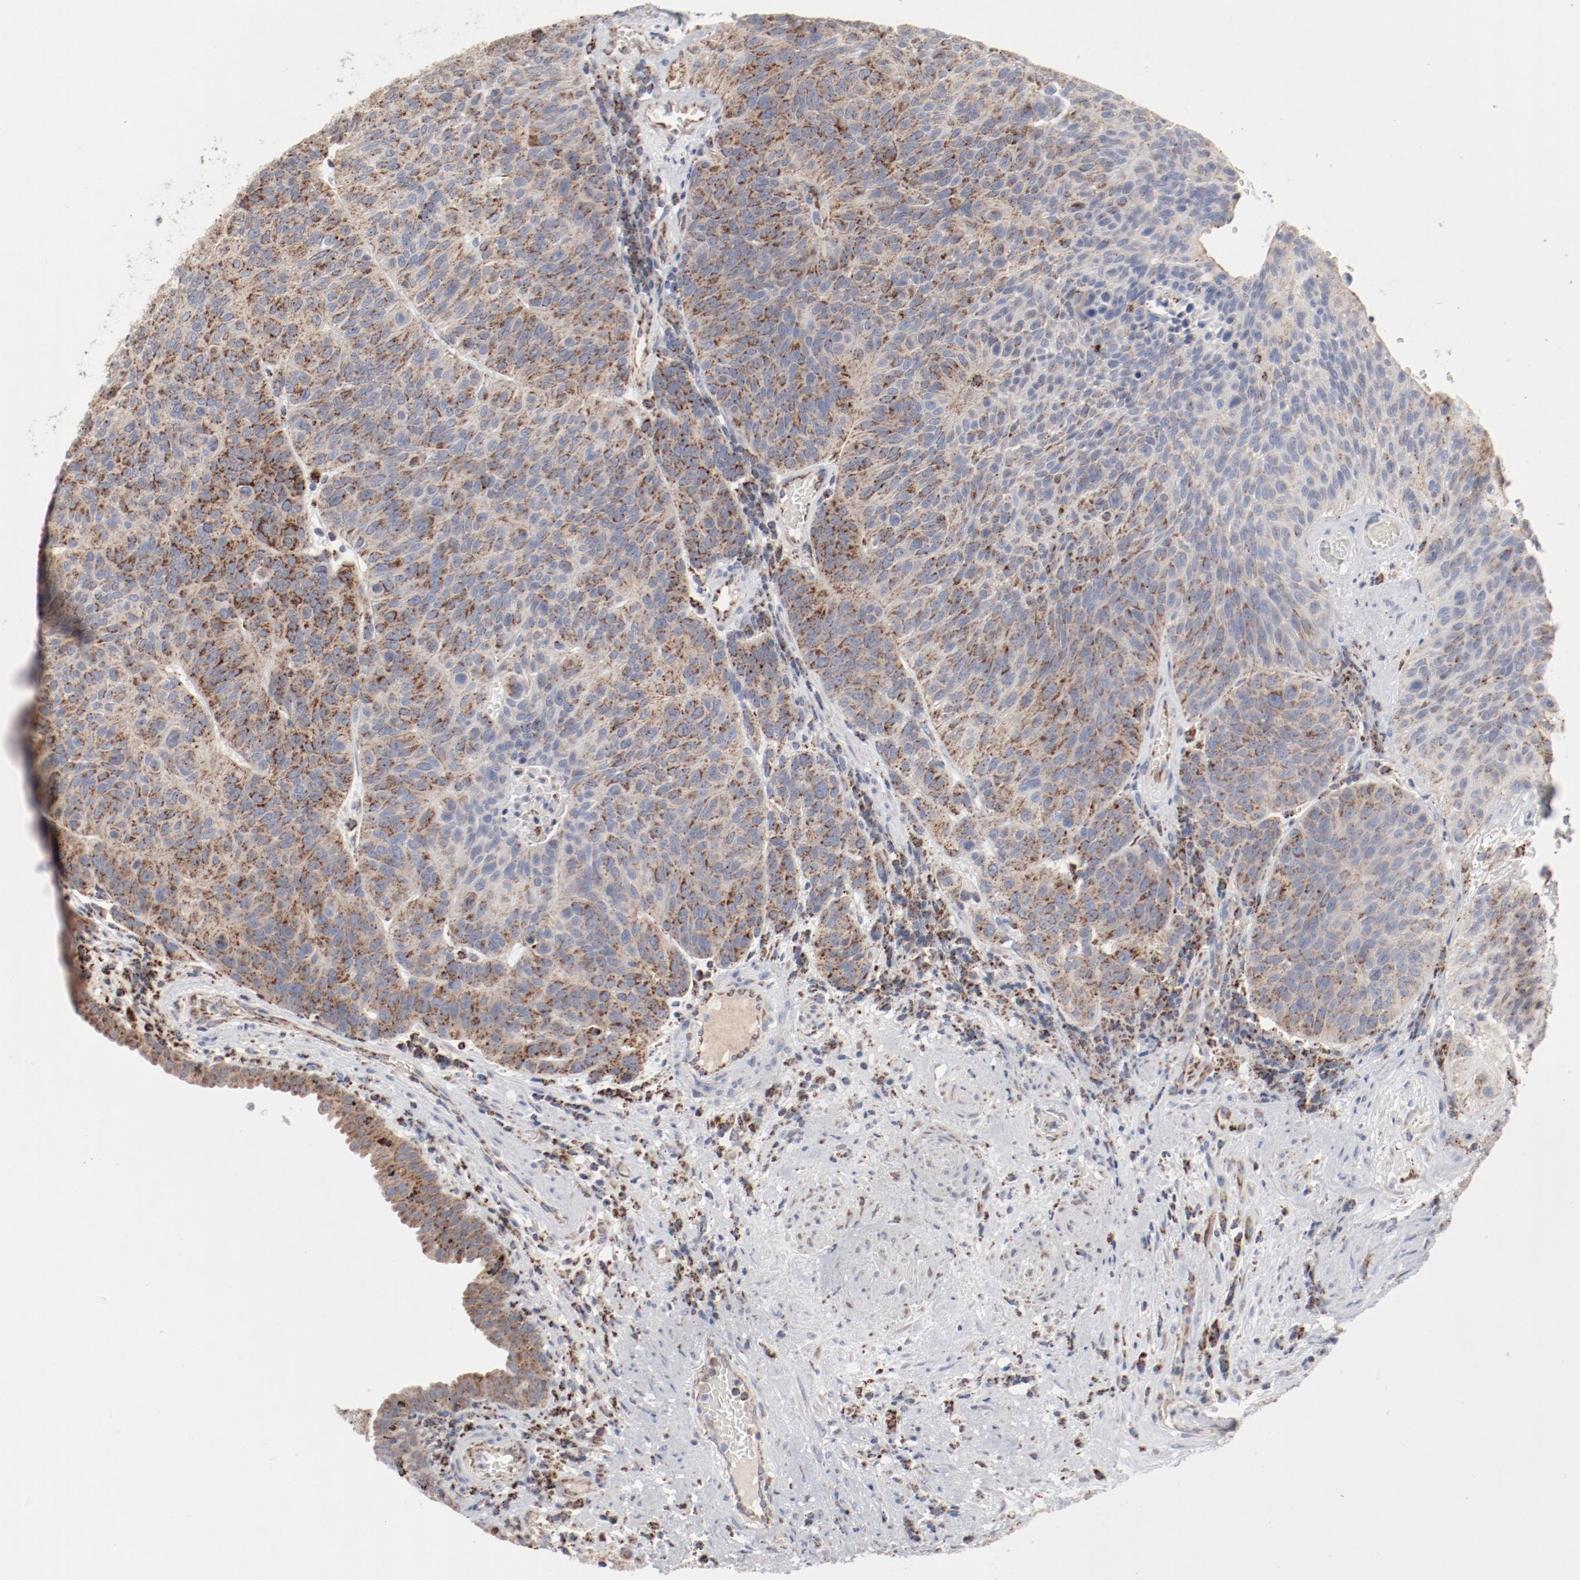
{"staining": {"intensity": "moderate", "quantity": "25%-75%", "location": "cytoplasmic/membranous"}, "tissue": "urothelial cancer", "cell_type": "Tumor cells", "image_type": "cancer", "snomed": [{"axis": "morphology", "description": "Urothelial carcinoma, High grade"}, {"axis": "topography", "description": "Urinary bladder"}], "caption": "High-grade urothelial carcinoma stained with DAB (3,3'-diaminobenzidine) immunohistochemistry demonstrates medium levels of moderate cytoplasmic/membranous expression in about 25%-75% of tumor cells.", "gene": "SETD3", "patient": {"sex": "male", "age": 66}}